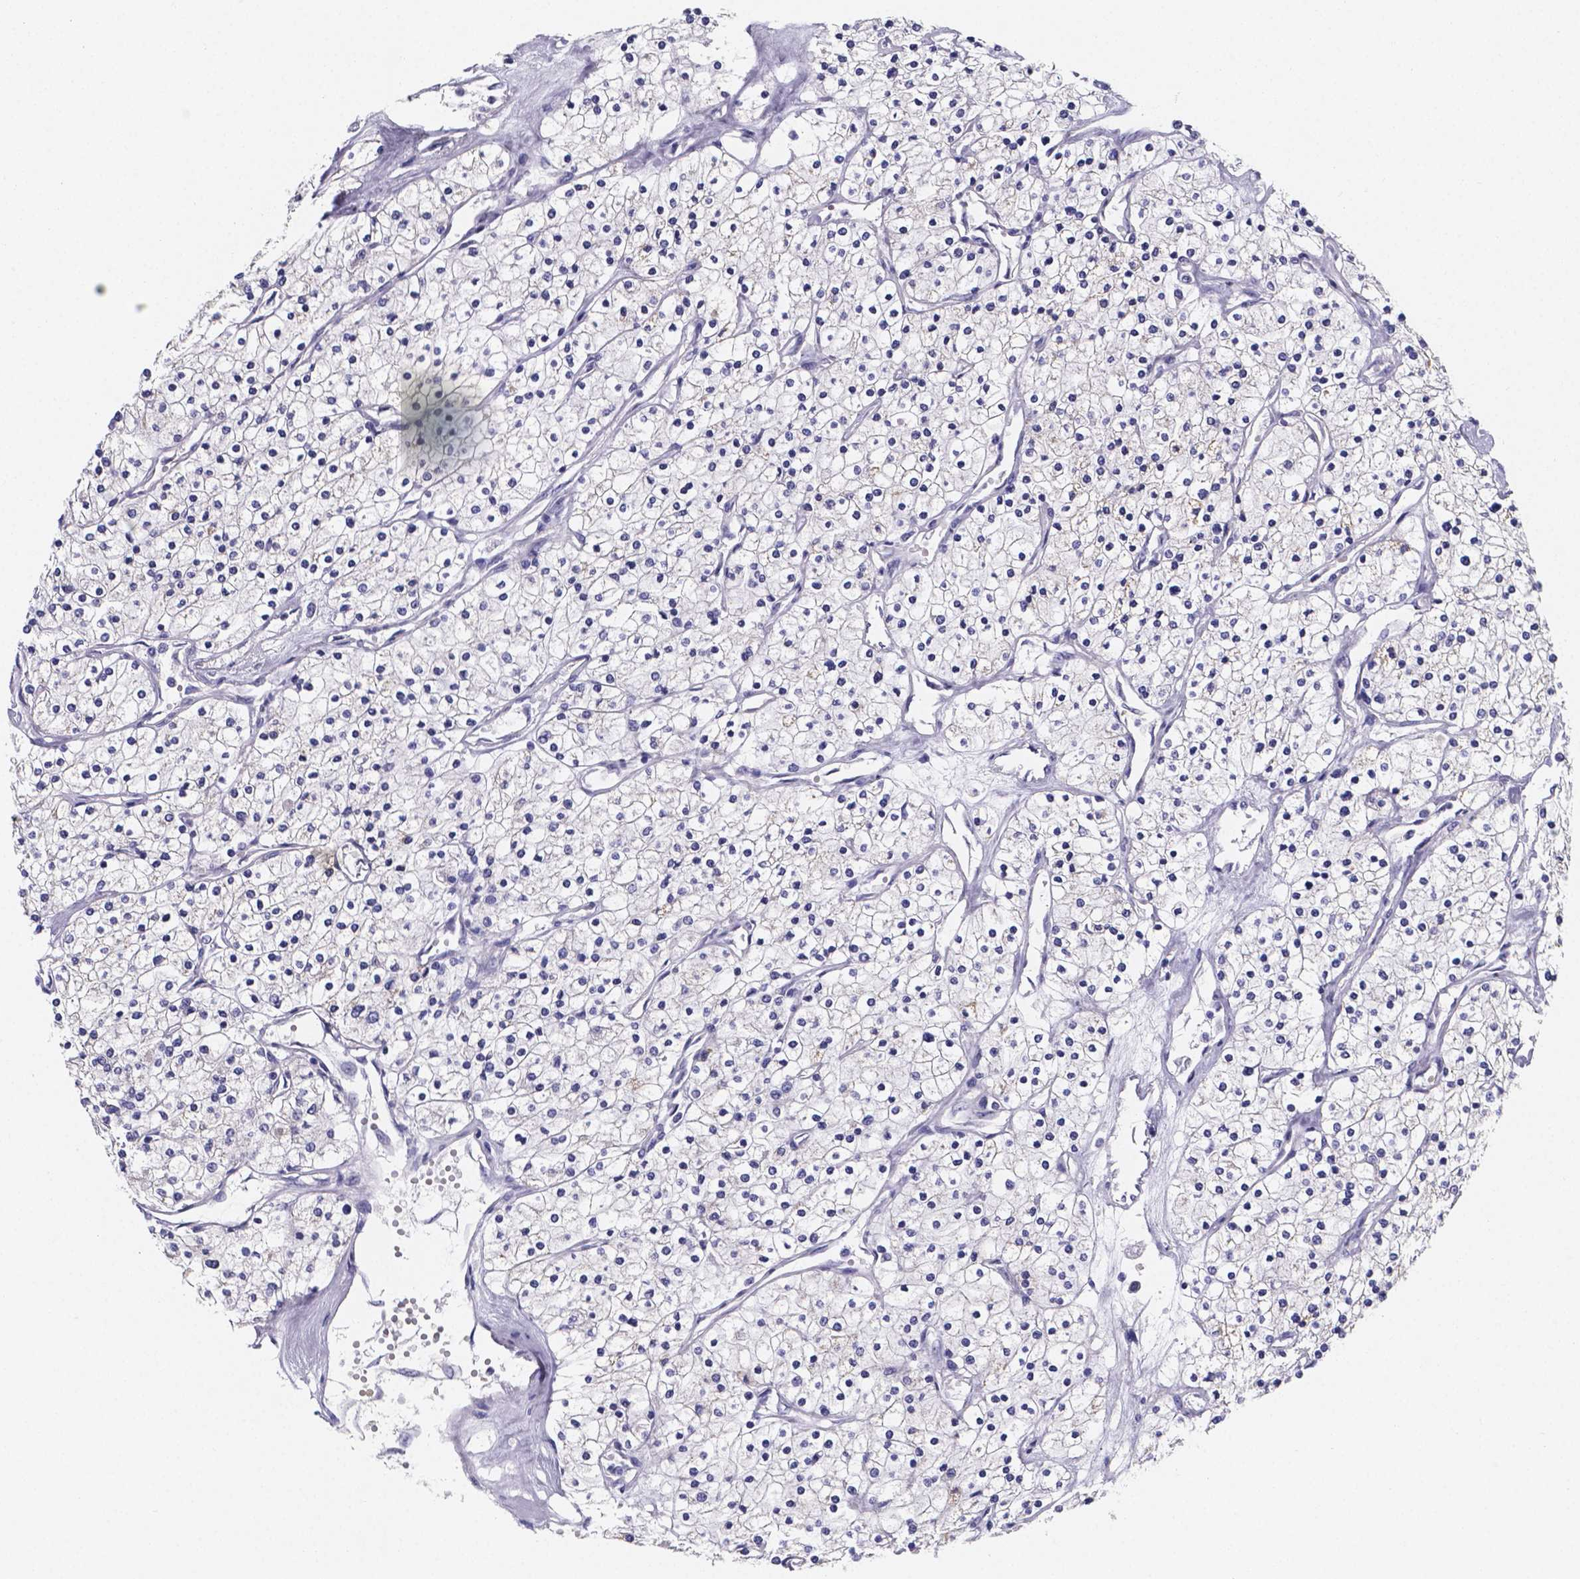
{"staining": {"intensity": "negative", "quantity": "none", "location": "none"}, "tissue": "renal cancer", "cell_type": "Tumor cells", "image_type": "cancer", "snomed": [{"axis": "morphology", "description": "Adenocarcinoma, NOS"}, {"axis": "topography", "description": "Kidney"}], "caption": "Tumor cells show no significant protein expression in renal cancer (adenocarcinoma).", "gene": "PAH", "patient": {"sex": "male", "age": 80}}